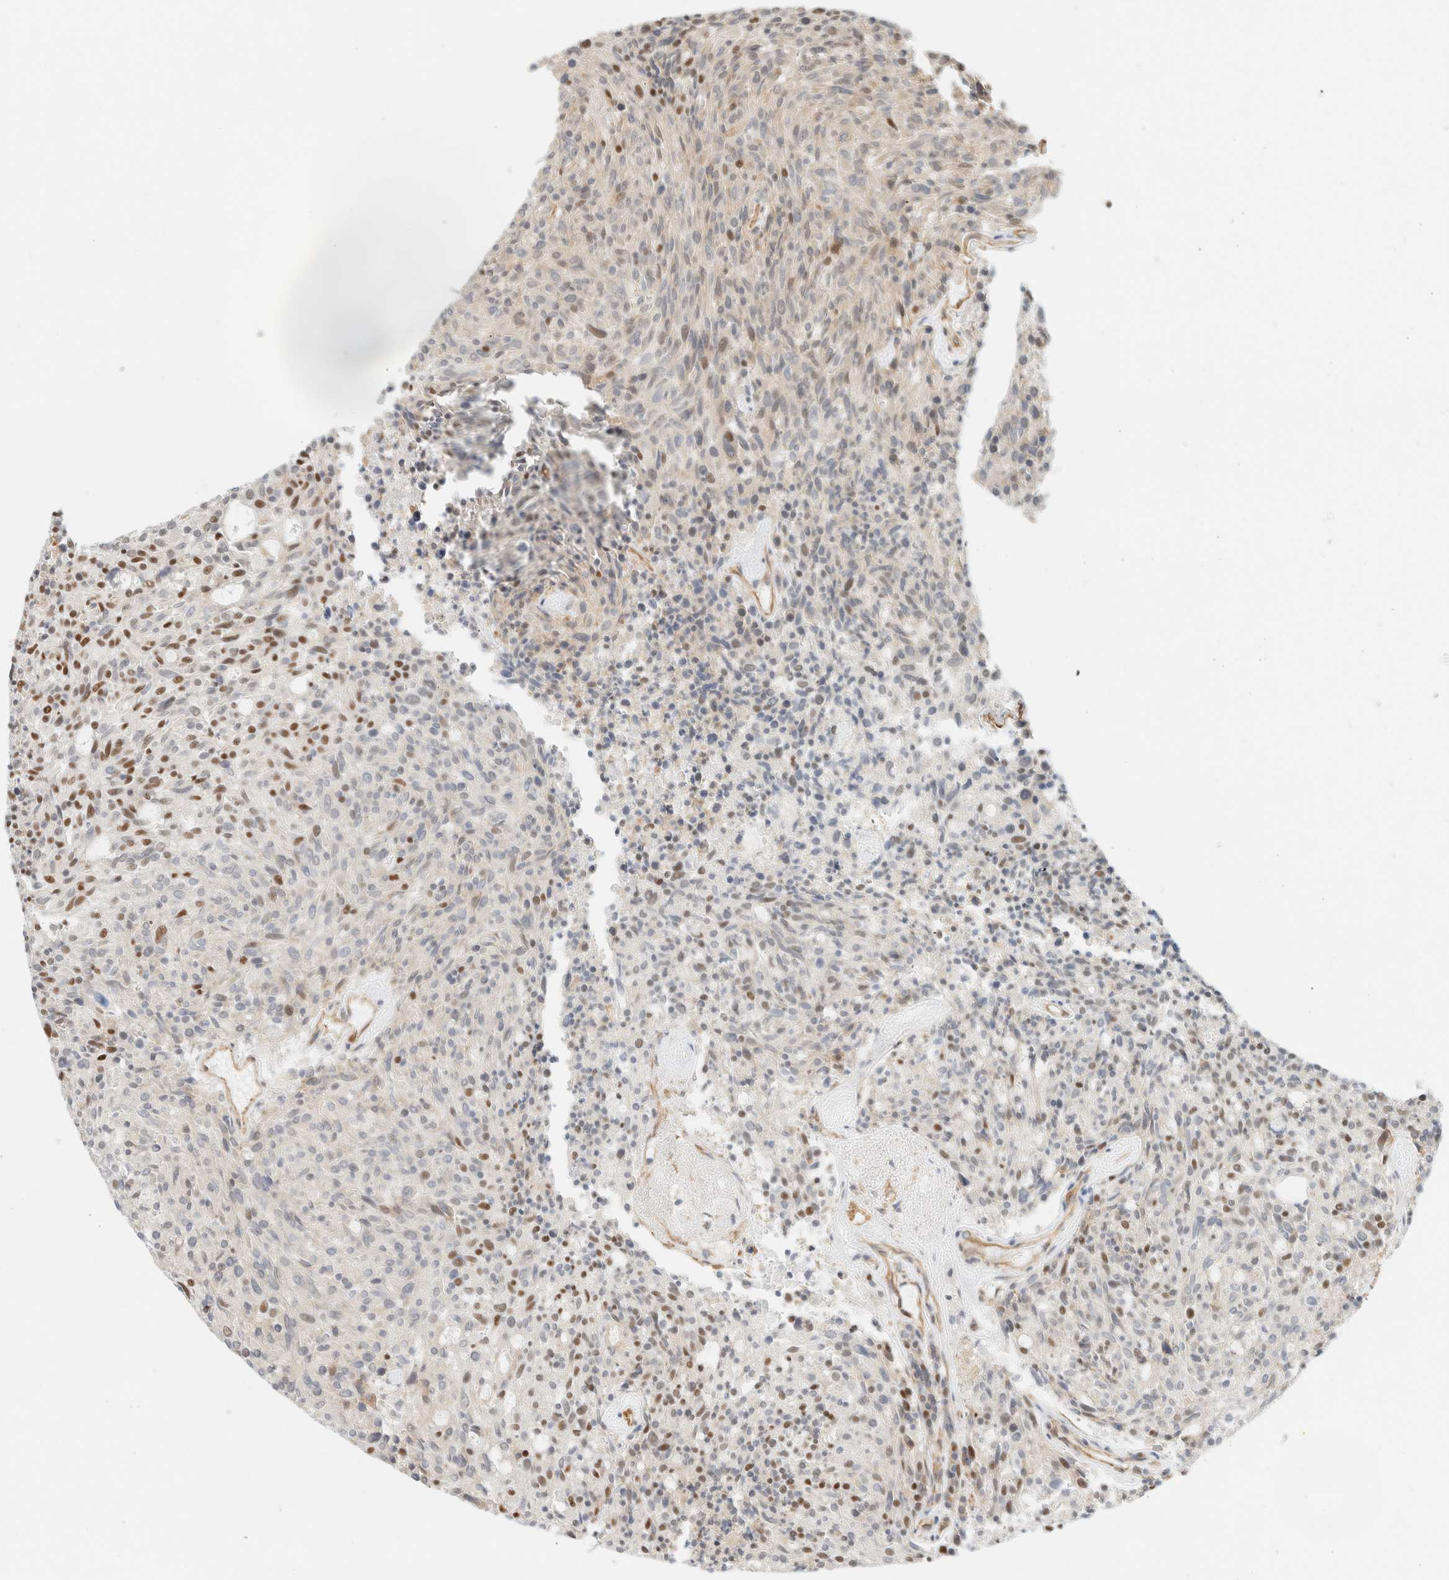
{"staining": {"intensity": "strong", "quantity": "25%-75%", "location": "nuclear"}, "tissue": "carcinoid", "cell_type": "Tumor cells", "image_type": "cancer", "snomed": [{"axis": "morphology", "description": "Carcinoid, malignant, NOS"}, {"axis": "topography", "description": "Pancreas"}], "caption": "Malignant carcinoid stained for a protein (brown) exhibits strong nuclear positive expression in about 25%-75% of tumor cells.", "gene": "ARID5A", "patient": {"sex": "female", "age": 54}}